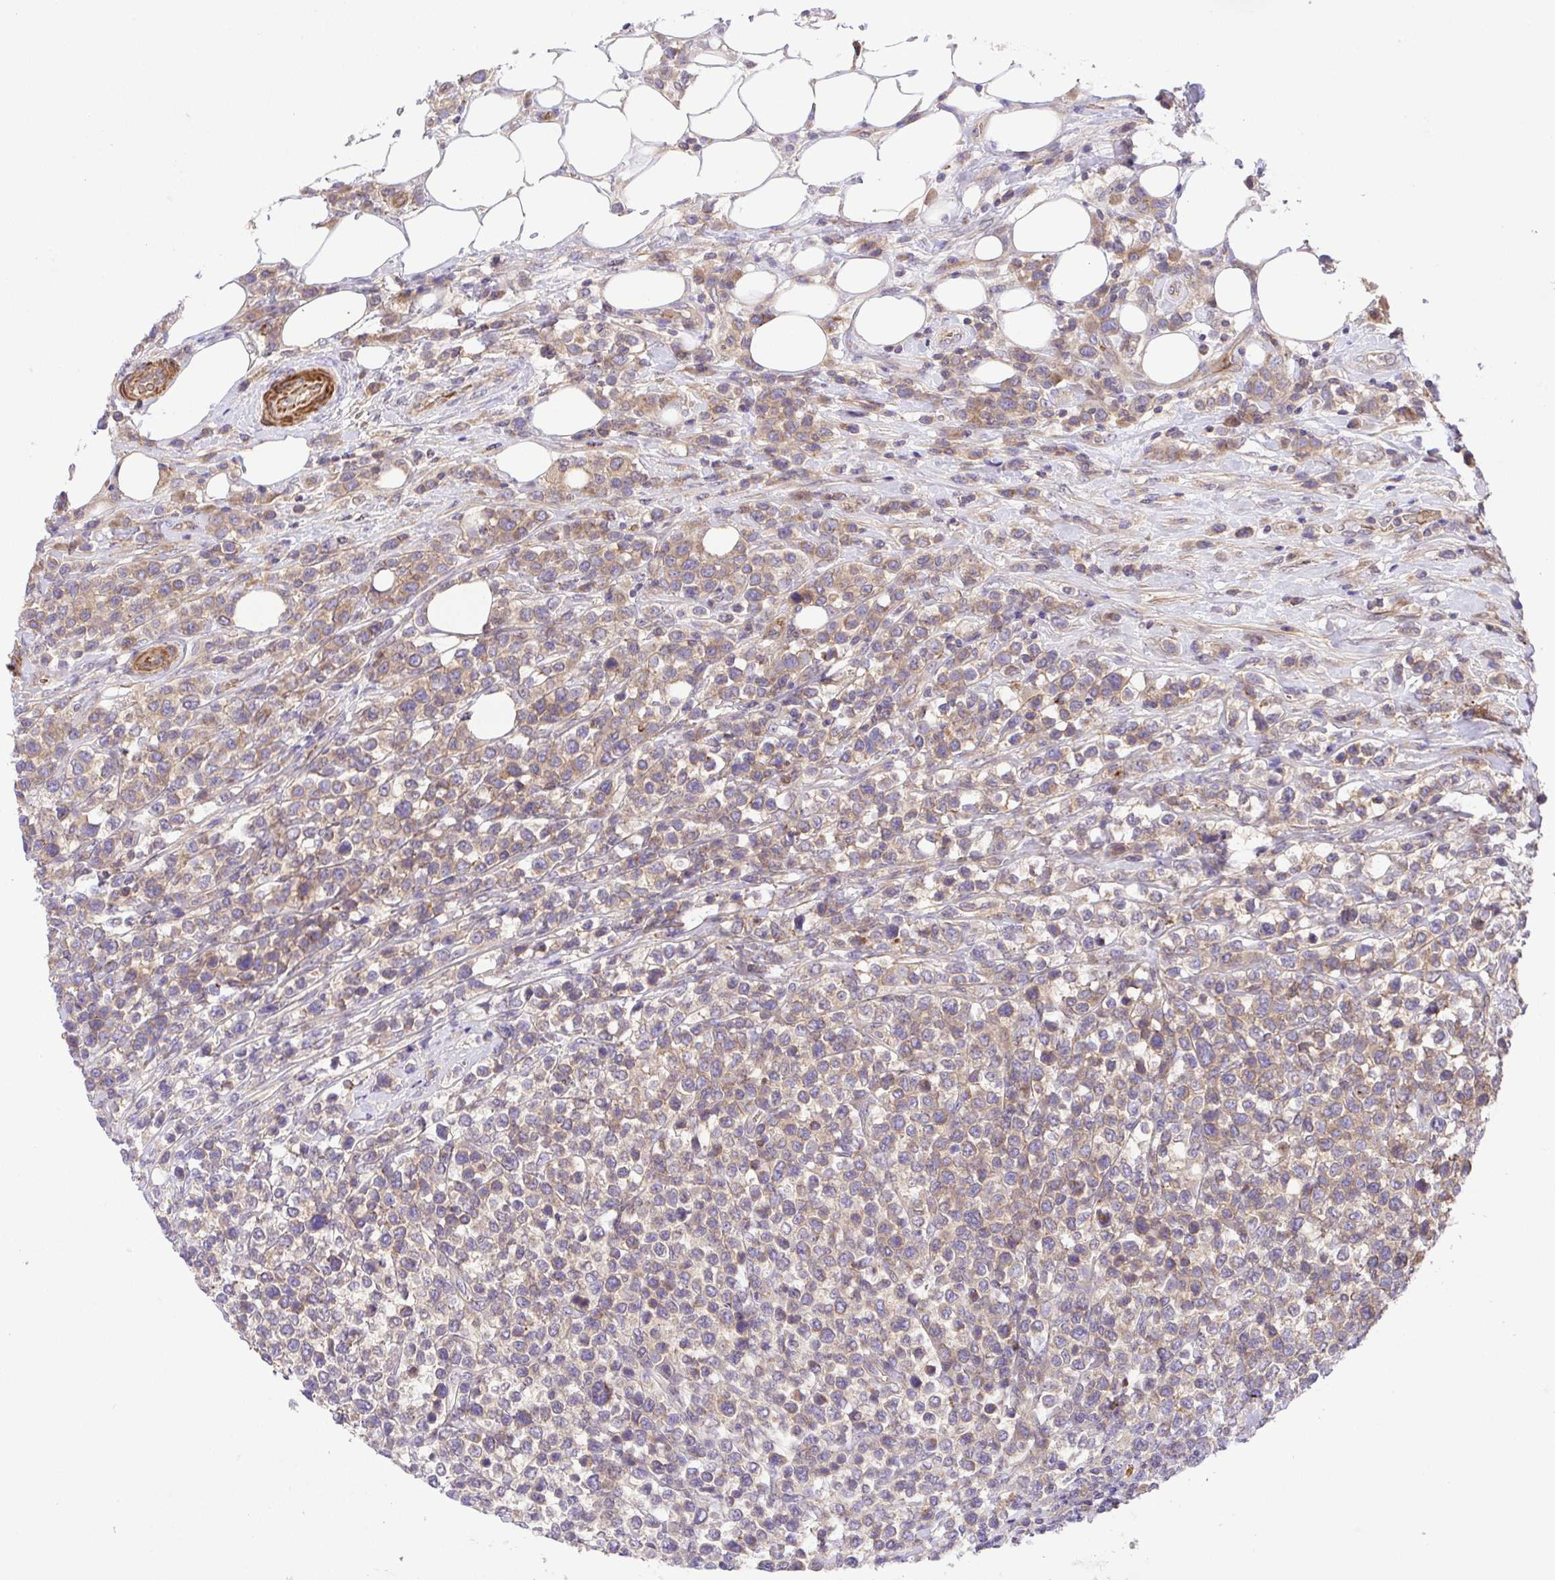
{"staining": {"intensity": "weak", "quantity": "25%-75%", "location": "cytoplasmic/membranous"}, "tissue": "lymphoma", "cell_type": "Tumor cells", "image_type": "cancer", "snomed": [{"axis": "morphology", "description": "Malignant lymphoma, non-Hodgkin's type, High grade"}, {"axis": "topography", "description": "Soft tissue"}], "caption": "DAB immunohistochemical staining of human lymphoma reveals weak cytoplasmic/membranous protein staining in approximately 25%-75% of tumor cells.", "gene": "IDE", "patient": {"sex": "female", "age": 56}}